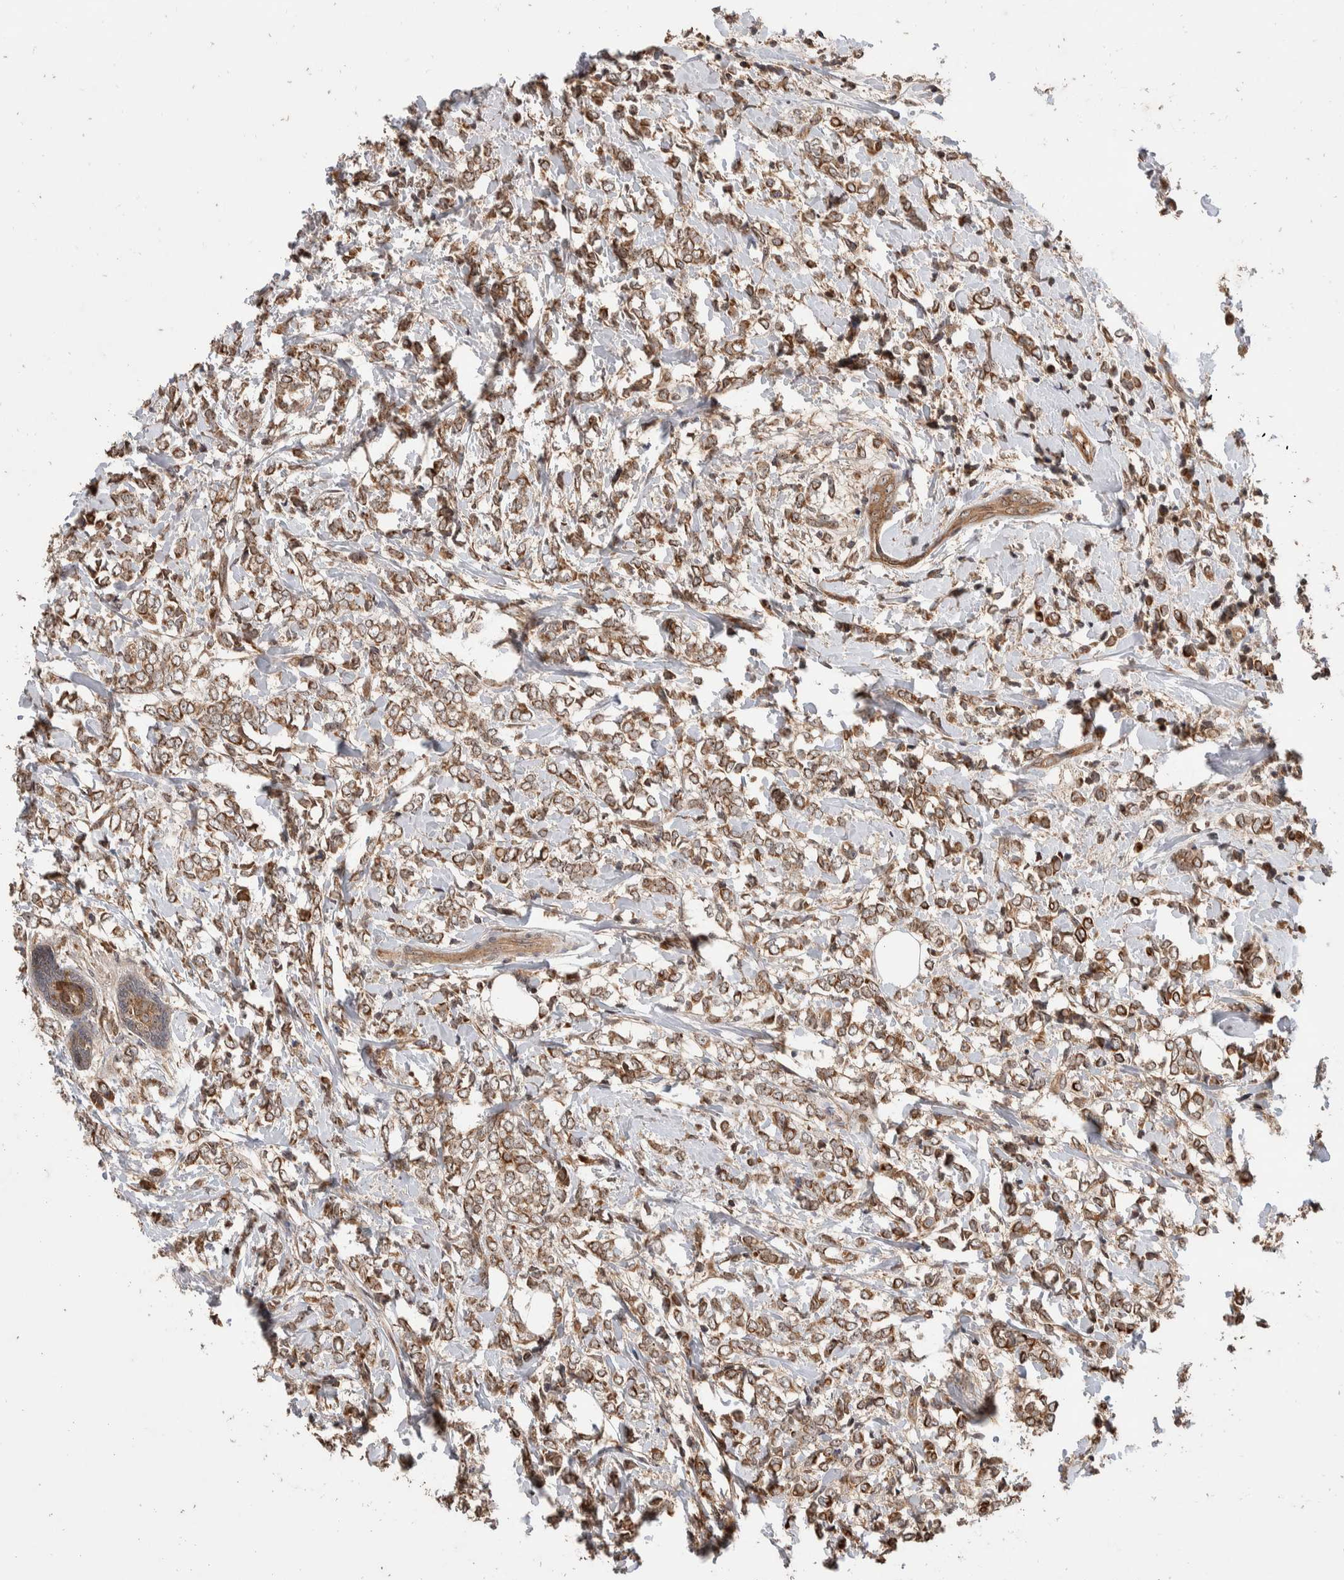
{"staining": {"intensity": "moderate", "quantity": ">75%", "location": "cytoplasmic/membranous"}, "tissue": "breast cancer", "cell_type": "Tumor cells", "image_type": "cancer", "snomed": [{"axis": "morphology", "description": "Normal tissue, NOS"}, {"axis": "morphology", "description": "Lobular carcinoma"}, {"axis": "topography", "description": "Breast"}], "caption": "Breast lobular carcinoma tissue demonstrates moderate cytoplasmic/membranous expression in about >75% of tumor cells, visualized by immunohistochemistry.", "gene": "ABHD11", "patient": {"sex": "female", "age": 47}}